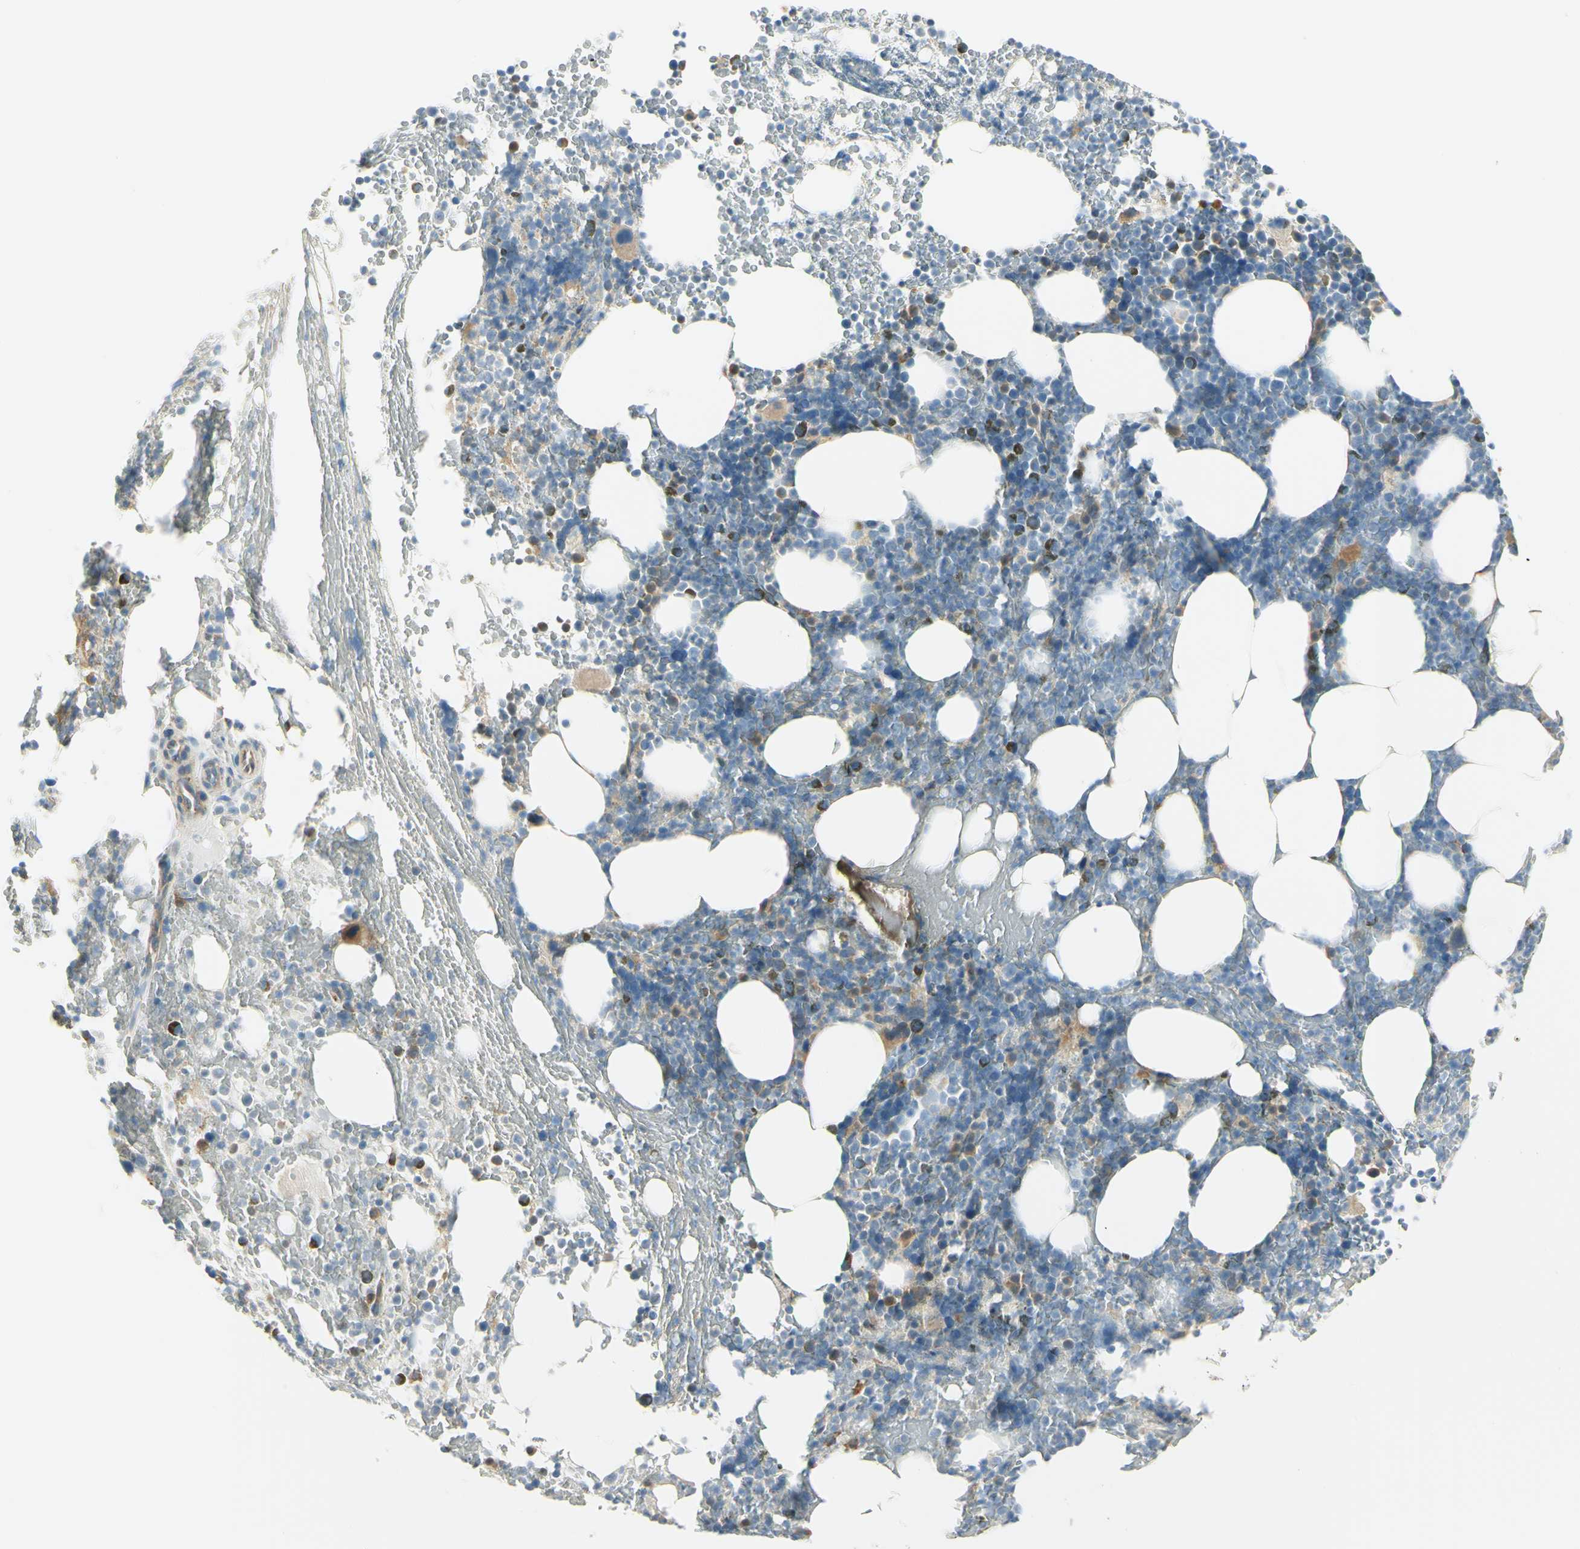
{"staining": {"intensity": "moderate", "quantity": "<25%", "location": "cytoplasmic/membranous"}, "tissue": "bone marrow", "cell_type": "Hematopoietic cells", "image_type": "normal", "snomed": [{"axis": "morphology", "description": "Normal tissue, NOS"}, {"axis": "topography", "description": "Bone marrow"}], "caption": "Protein staining of unremarkable bone marrow displays moderate cytoplasmic/membranous positivity in approximately <25% of hematopoietic cells.", "gene": "IGDCC4", "patient": {"sex": "female", "age": 66}}